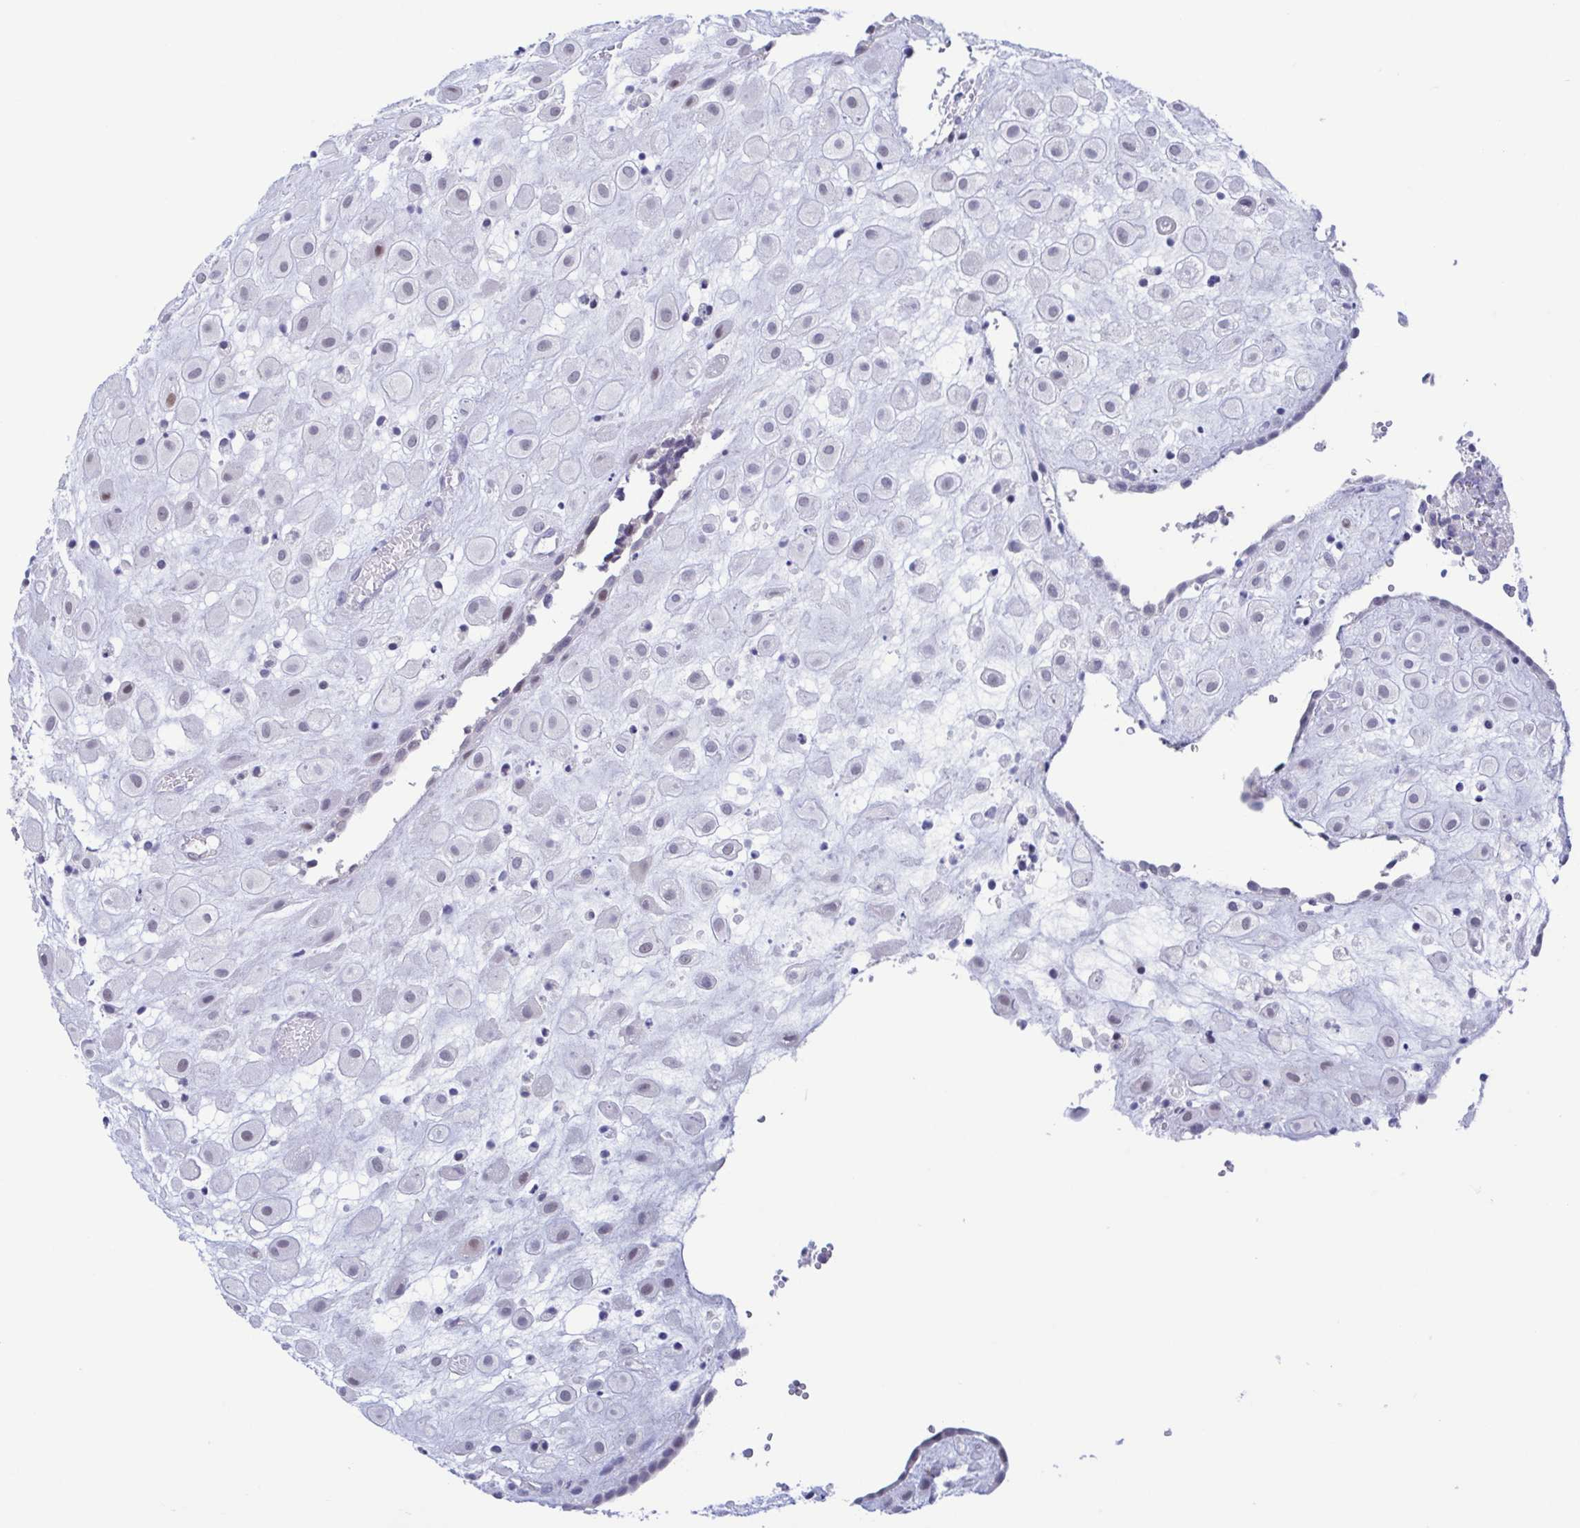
{"staining": {"intensity": "negative", "quantity": "none", "location": "none"}, "tissue": "placenta", "cell_type": "Decidual cells", "image_type": "normal", "snomed": [{"axis": "morphology", "description": "Normal tissue, NOS"}, {"axis": "topography", "description": "Placenta"}], "caption": "Immunohistochemistry (IHC) photomicrograph of normal placenta: human placenta stained with DAB displays no significant protein expression in decidual cells.", "gene": "PERM1", "patient": {"sex": "female", "age": 24}}